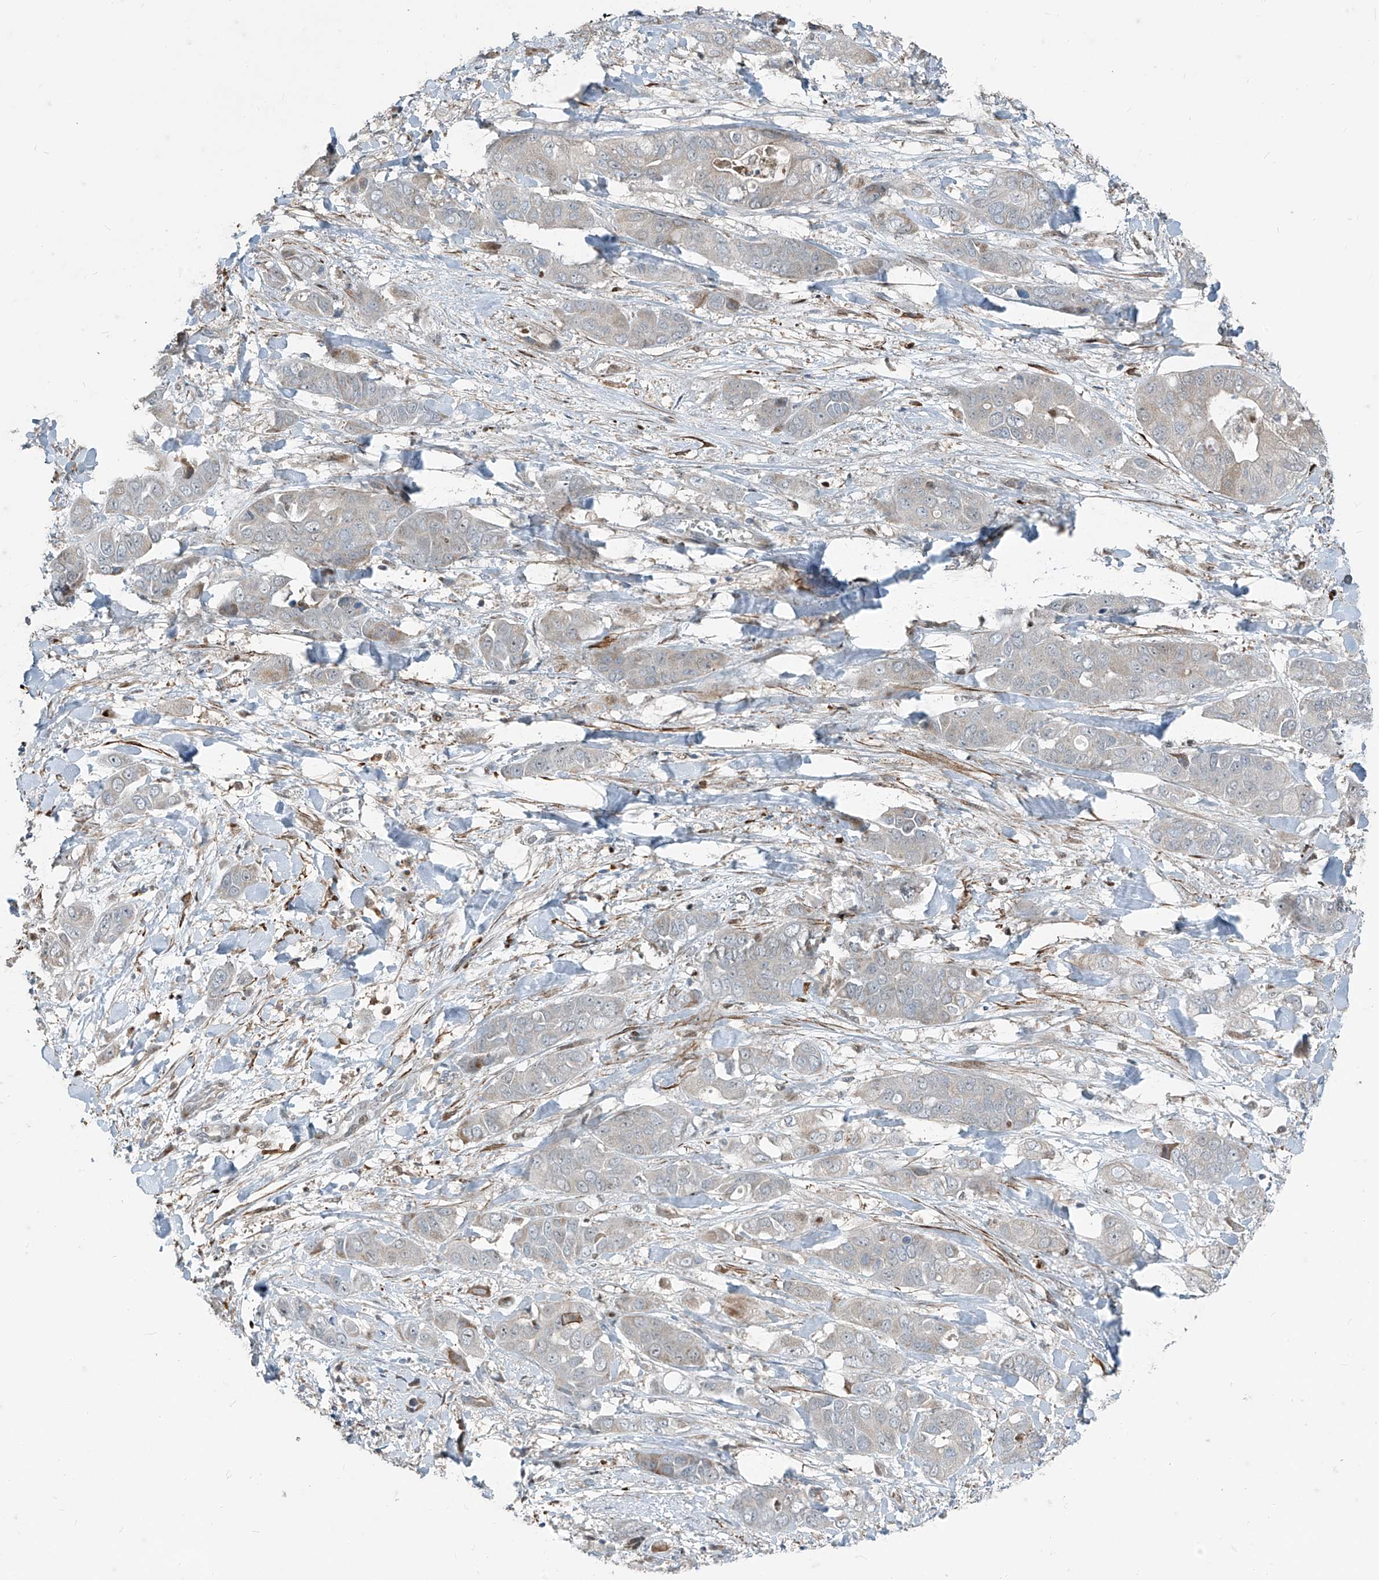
{"staining": {"intensity": "negative", "quantity": "none", "location": "none"}, "tissue": "liver cancer", "cell_type": "Tumor cells", "image_type": "cancer", "snomed": [{"axis": "morphology", "description": "Cholangiocarcinoma"}, {"axis": "topography", "description": "Liver"}], "caption": "The photomicrograph shows no staining of tumor cells in liver cancer. (DAB (3,3'-diaminobenzidine) immunohistochemistry (IHC) visualized using brightfield microscopy, high magnification).", "gene": "PPCS", "patient": {"sex": "female", "age": 52}}